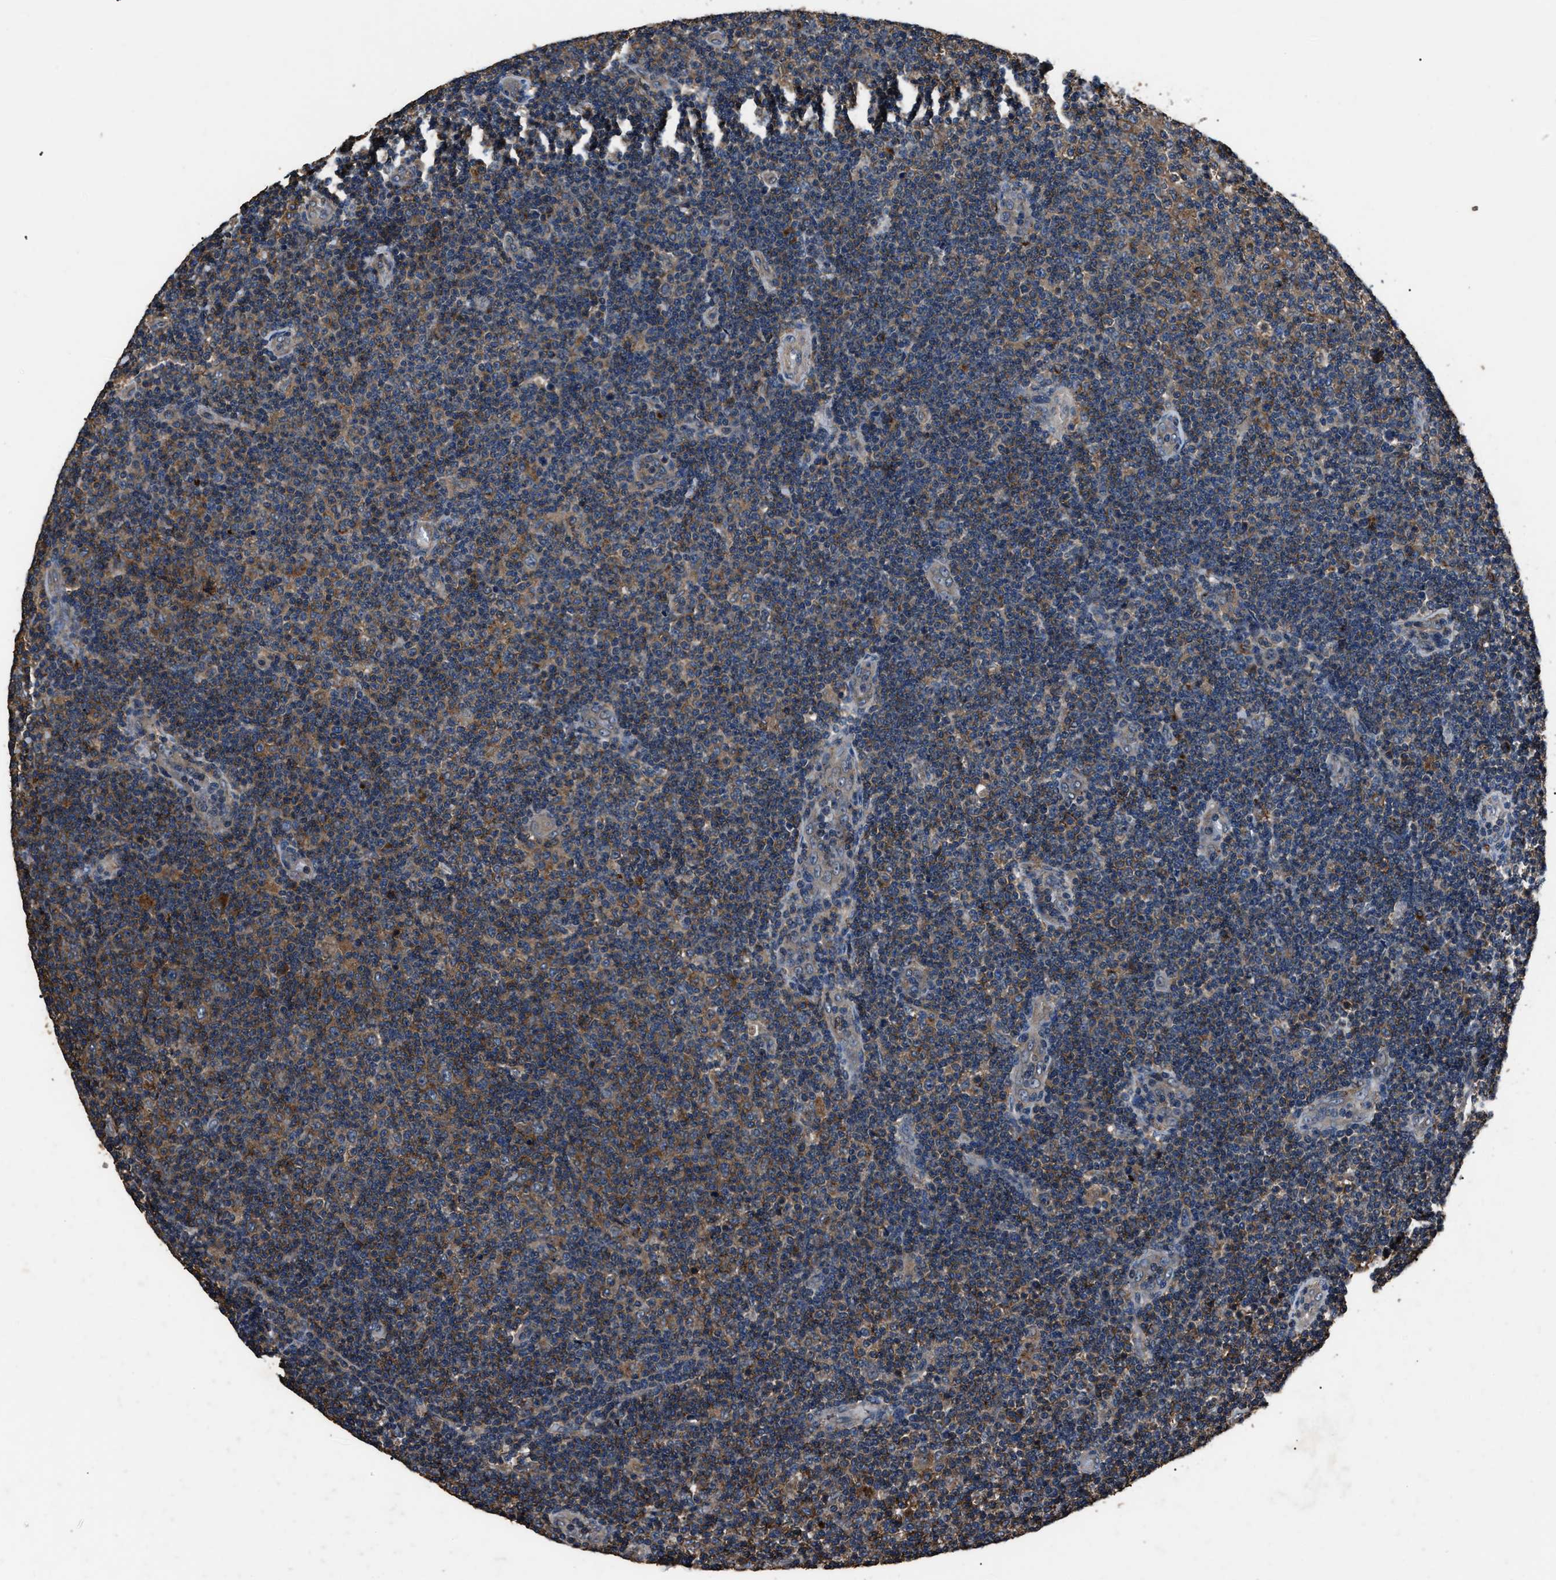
{"staining": {"intensity": "moderate", "quantity": ">75%", "location": "cytoplasmic/membranous"}, "tissue": "lymphoma", "cell_type": "Tumor cells", "image_type": "cancer", "snomed": [{"axis": "morphology", "description": "Malignant lymphoma, non-Hodgkin's type, Low grade"}, {"axis": "topography", "description": "Lymph node"}], "caption": "IHC (DAB (3,3'-diaminobenzidine)) staining of lymphoma exhibits moderate cytoplasmic/membranous protein positivity in about >75% of tumor cells.", "gene": "RNF216", "patient": {"sex": "male", "age": 83}}